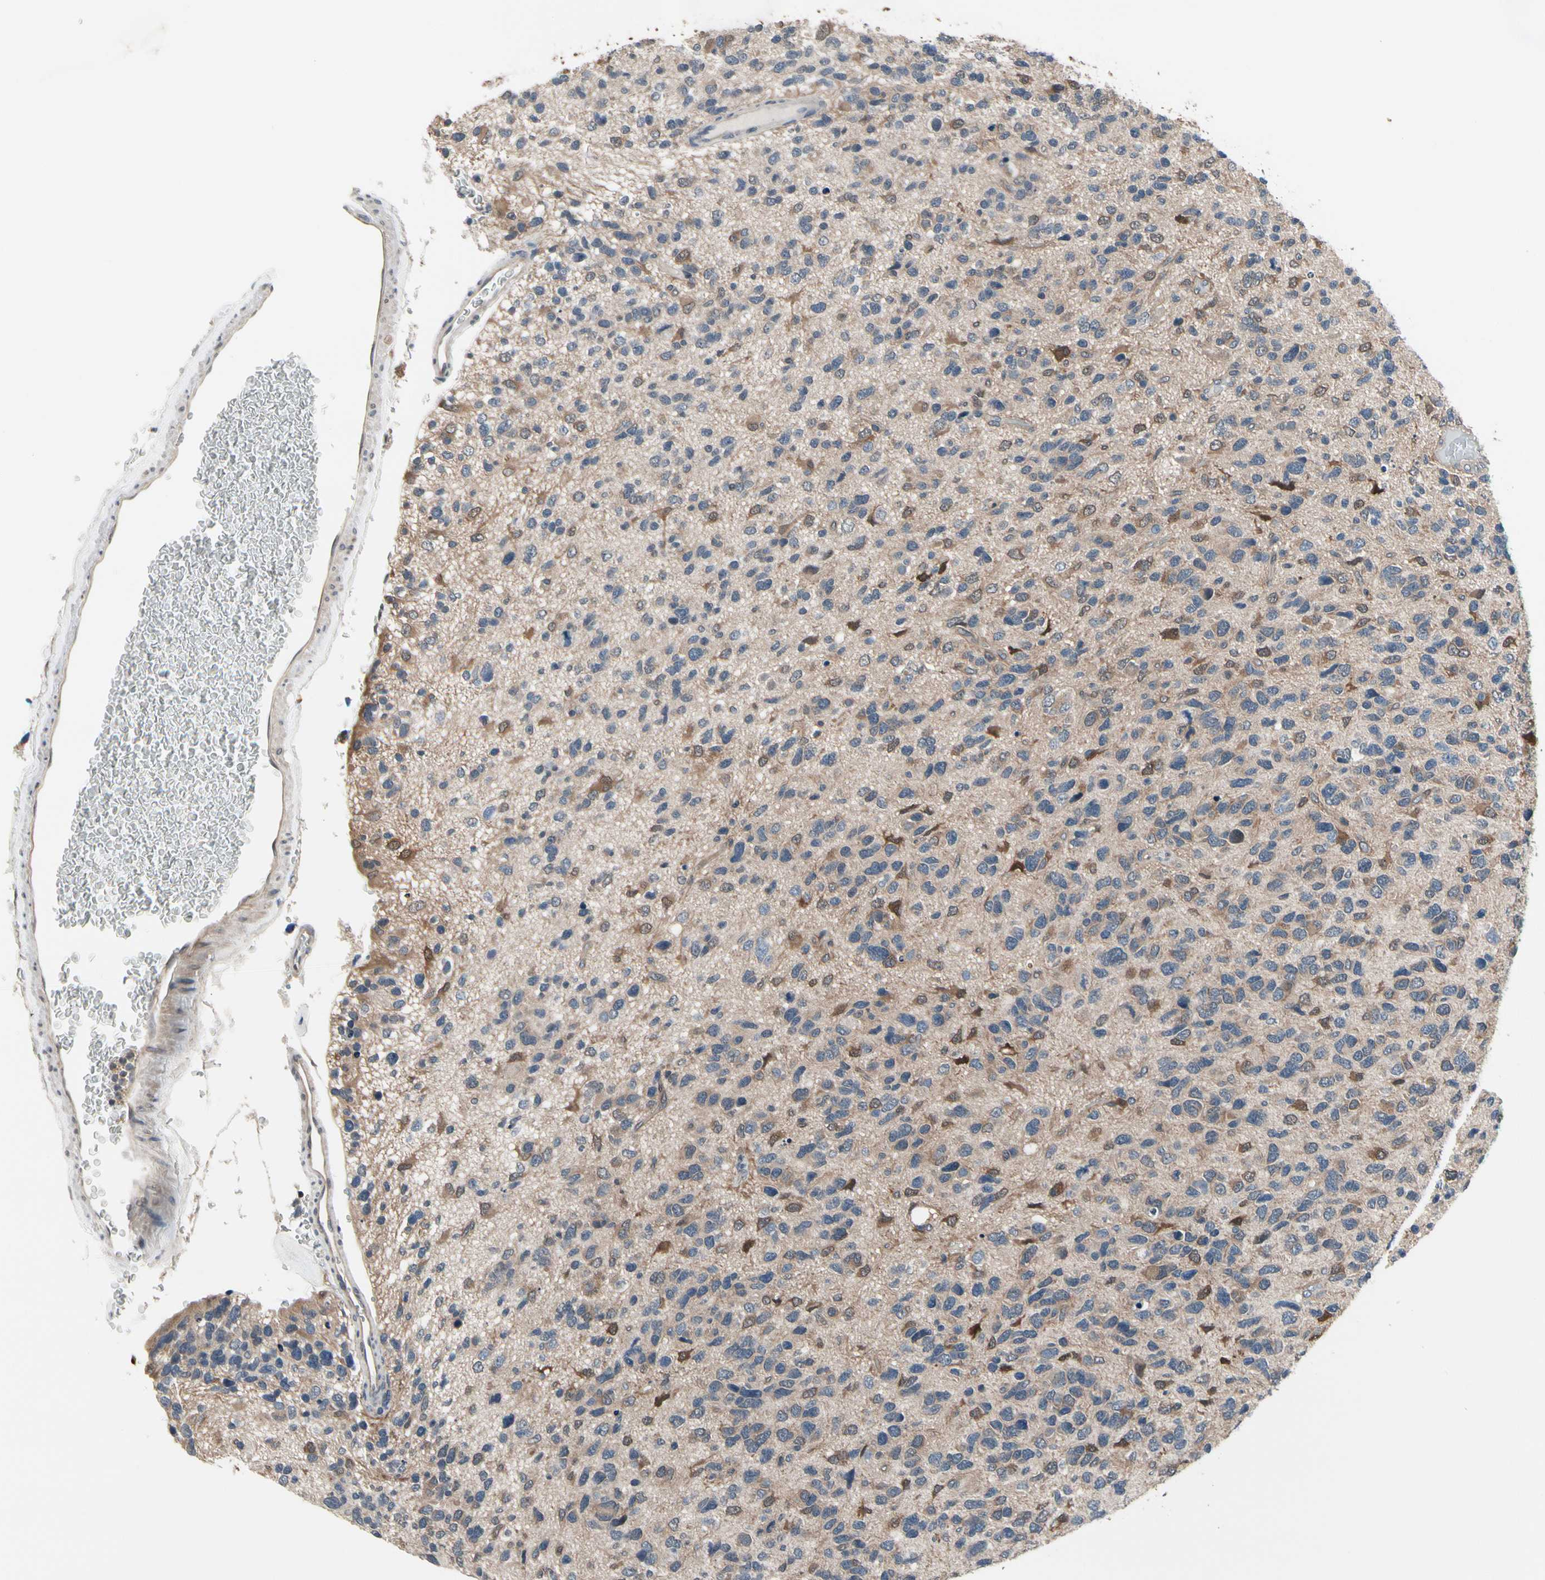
{"staining": {"intensity": "weak", "quantity": "<25%", "location": "cytoplasmic/membranous"}, "tissue": "glioma", "cell_type": "Tumor cells", "image_type": "cancer", "snomed": [{"axis": "morphology", "description": "Glioma, malignant, High grade"}, {"axis": "topography", "description": "Brain"}], "caption": "Immunohistochemistry (IHC) image of high-grade glioma (malignant) stained for a protein (brown), which exhibits no expression in tumor cells.", "gene": "PRDX6", "patient": {"sex": "female", "age": 58}}